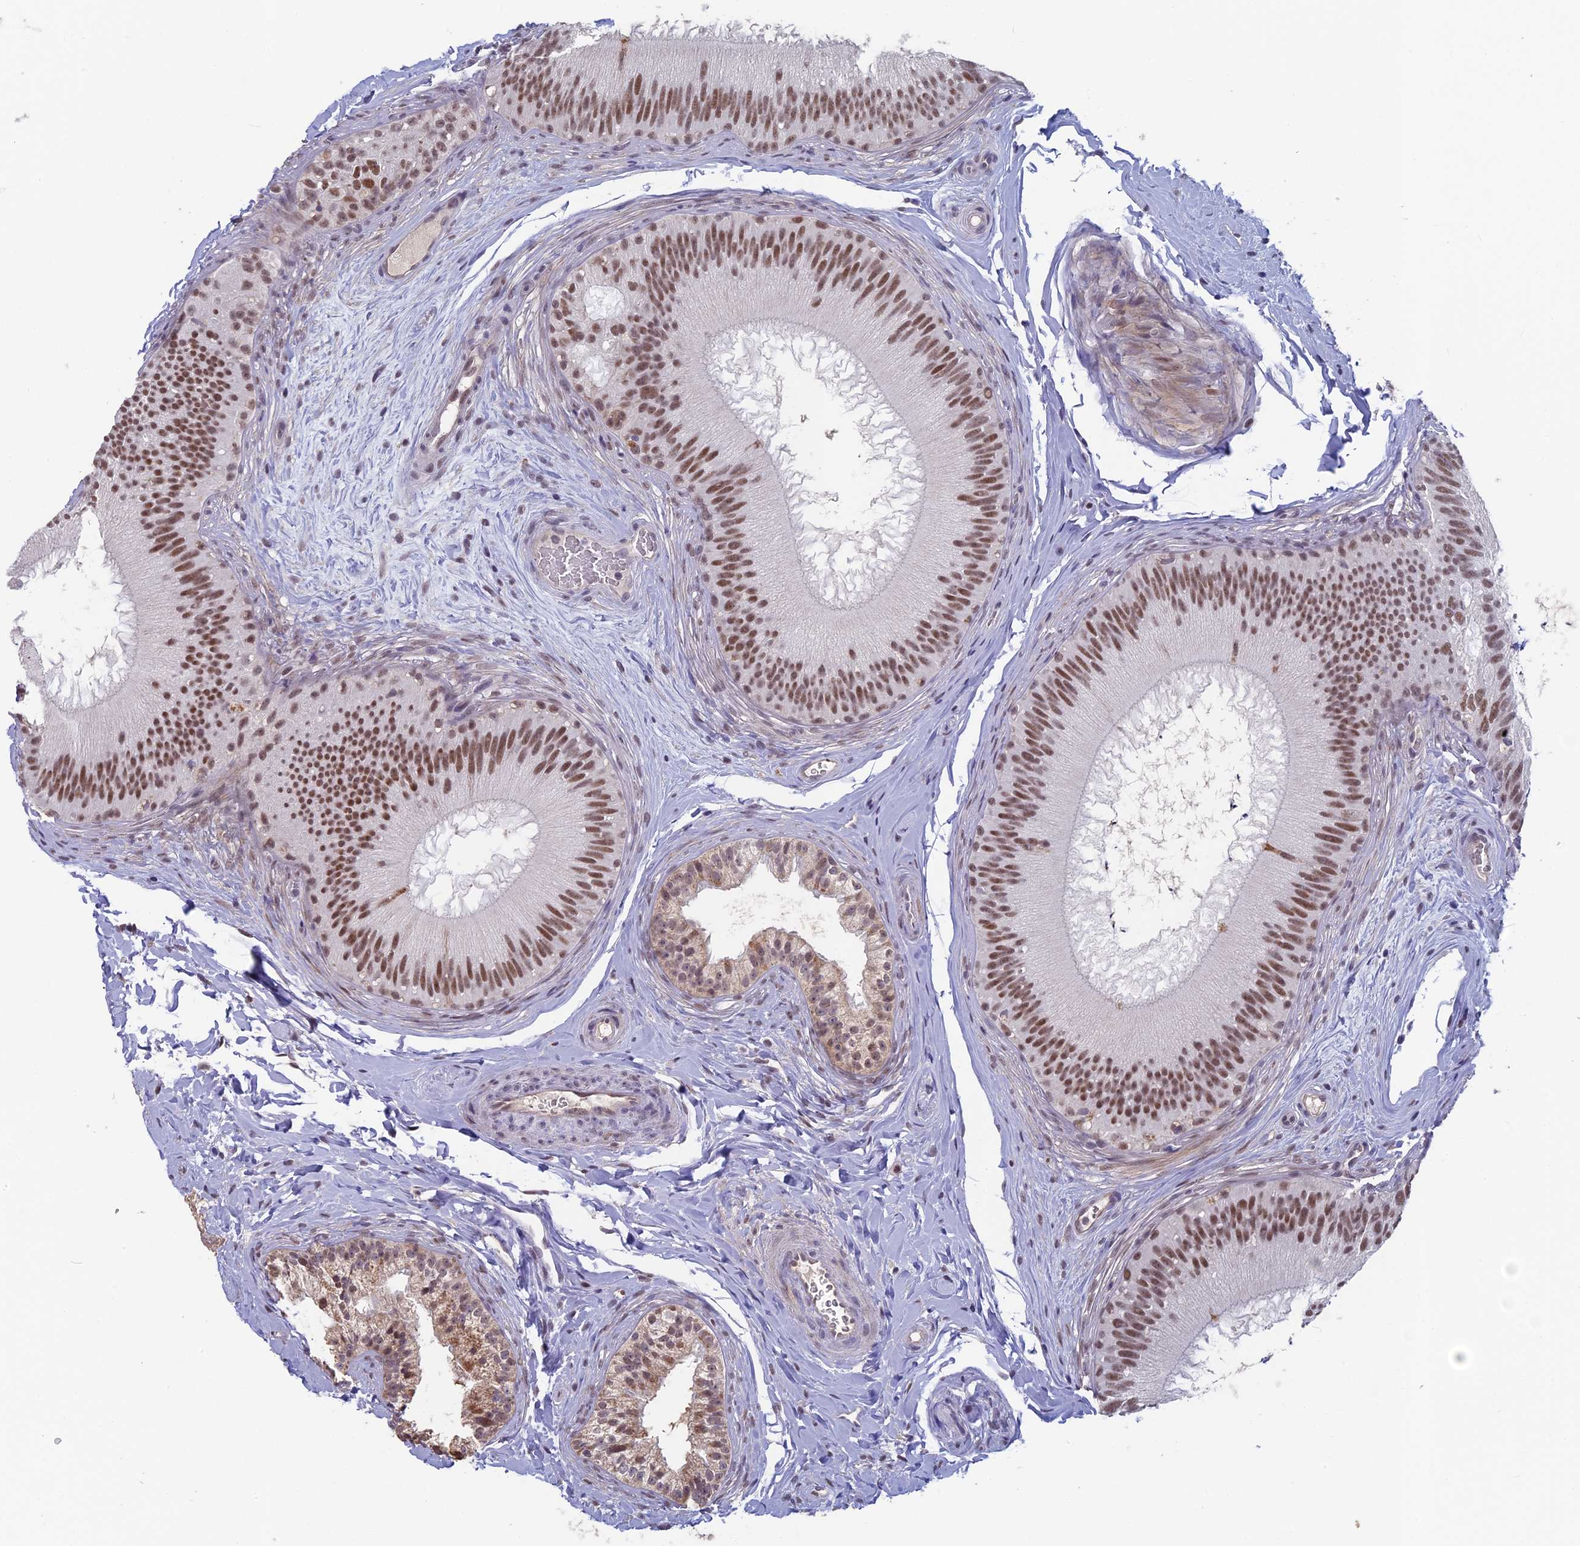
{"staining": {"intensity": "moderate", "quantity": "25%-75%", "location": "nuclear"}, "tissue": "epididymis", "cell_type": "Glandular cells", "image_type": "normal", "snomed": [{"axis": "morphology", "description": "Normal tissue, NOS"}, {"axis": "topography", "description": "Epididymis"}], "caption": "Brown immunohistochemical staining in benign human epididymis reveals moderate nuclear staining in approximately 25%-75% of glandular cells. Immunohistochemistry (ihc) stains the protein of interest in brown and the nuclei are stained blue.", "gene": "MT", "patient": {"sex": "male", "age": 45}}